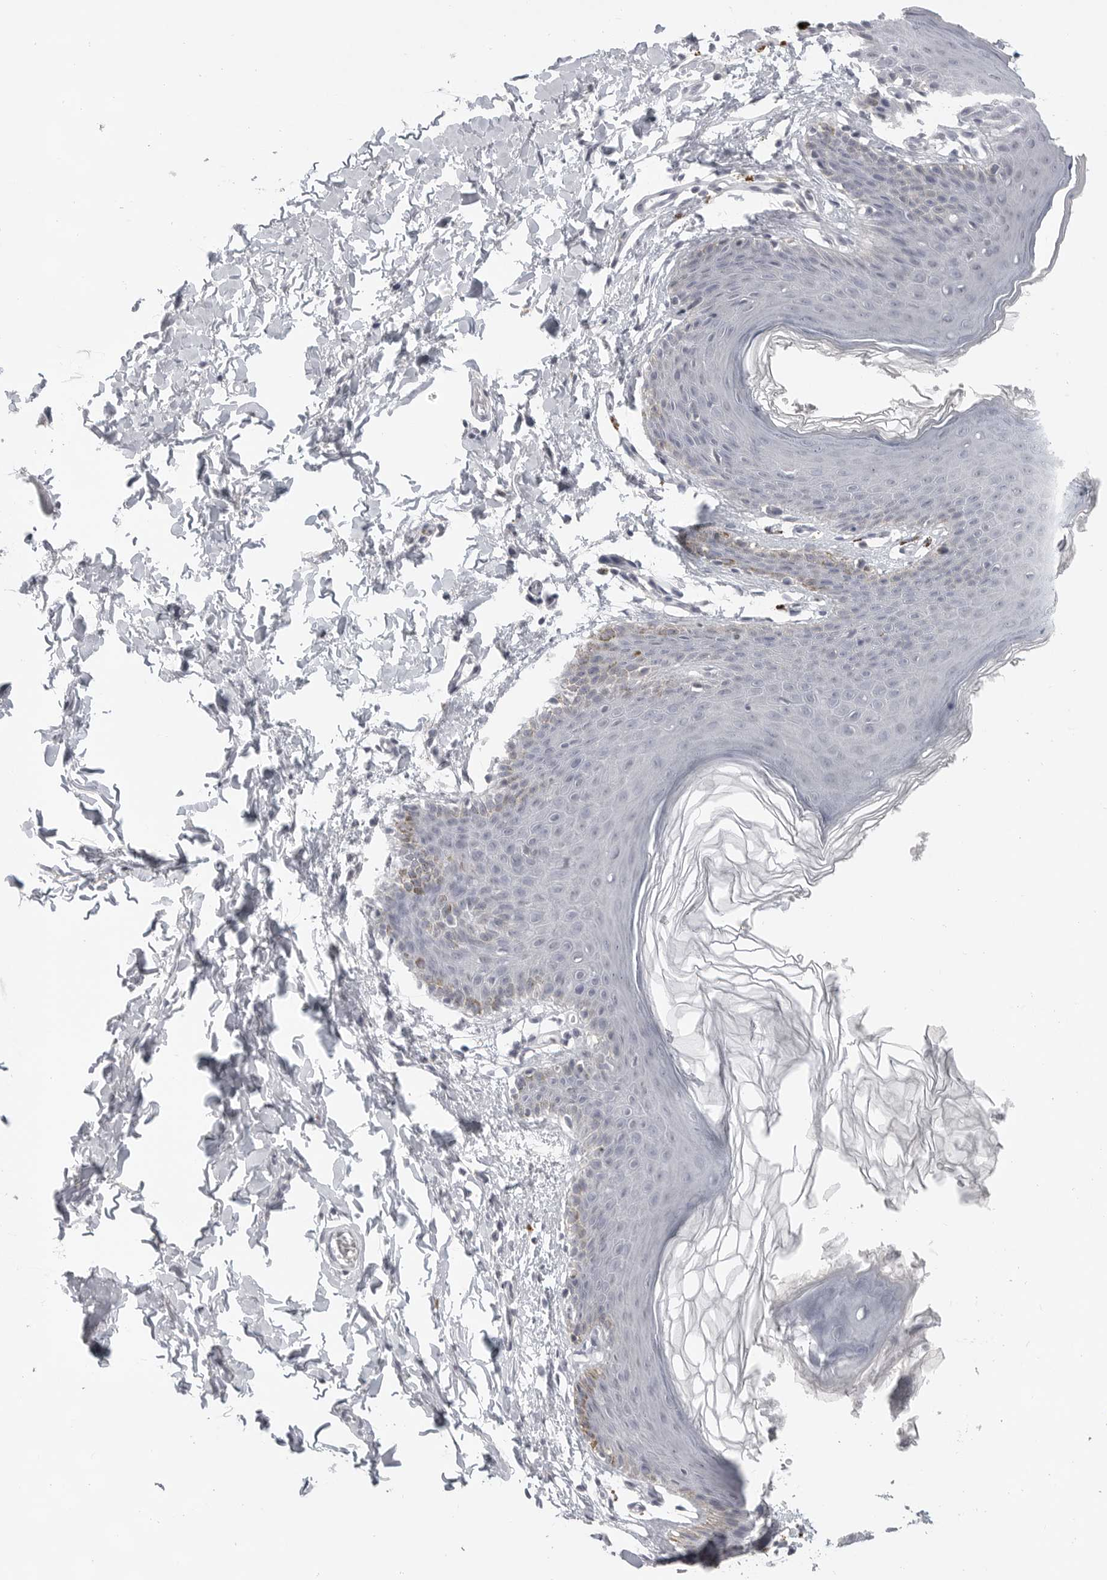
{"staining": {"intensity": "negative", "quantity": "none", "location": "none"}, "tissue": "skin", "cell_type": "Epidermal cells", "image_type": "normal", "snomed": [{"axis": "morphology", "description": "Normal tissue, NOS"}, {"axis": "topography", "description": "Vulva"}], "caption": "Protein analysis of normal skin shows no significant staining in epidermal cells.", "gene": "PRSS1", "patient": {"sex": "female", "age": 66}}